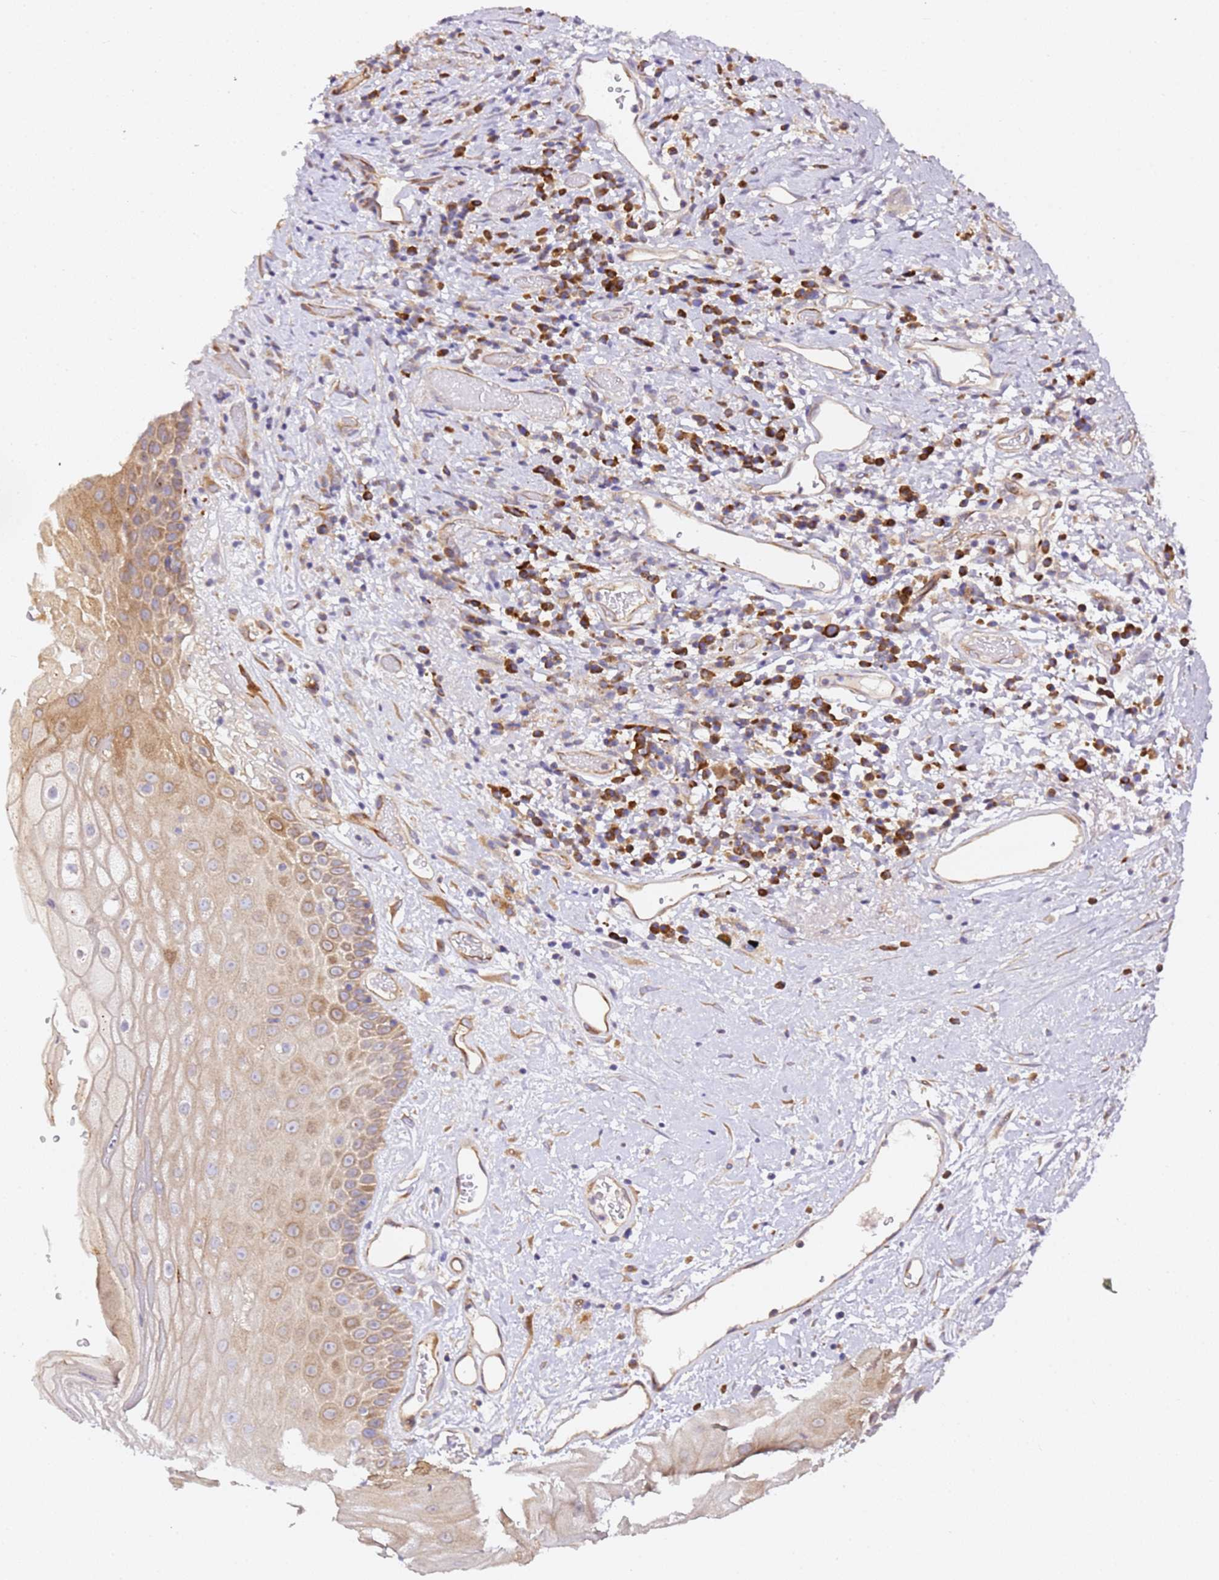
{"staining": {"intensity": "moderate", "quantity": ">75%", "location": "cytoplasmic/membranous"}, "tissue": "oral mucosa", "cell_type": "Squamous epithelial cells", "image_type": "normal", "snomed": [{"axis": "morphology", "description": "Normal tissue, NOS"}, {"axis": "topography", "description": "Oral tissue"}], "caption": "Oral mucosa stained with immunohistochemistry reveals moderate cytoplasmic/membranous expression in approximately >75% of squamous epithelial cells. The protein of interest is stained brown, and the nuclei are stained in blue (DAB IHC with brightfield microscopy, high magnification).", "gene": "KIF7", "patient": {"sex": "female", "age": 76}}